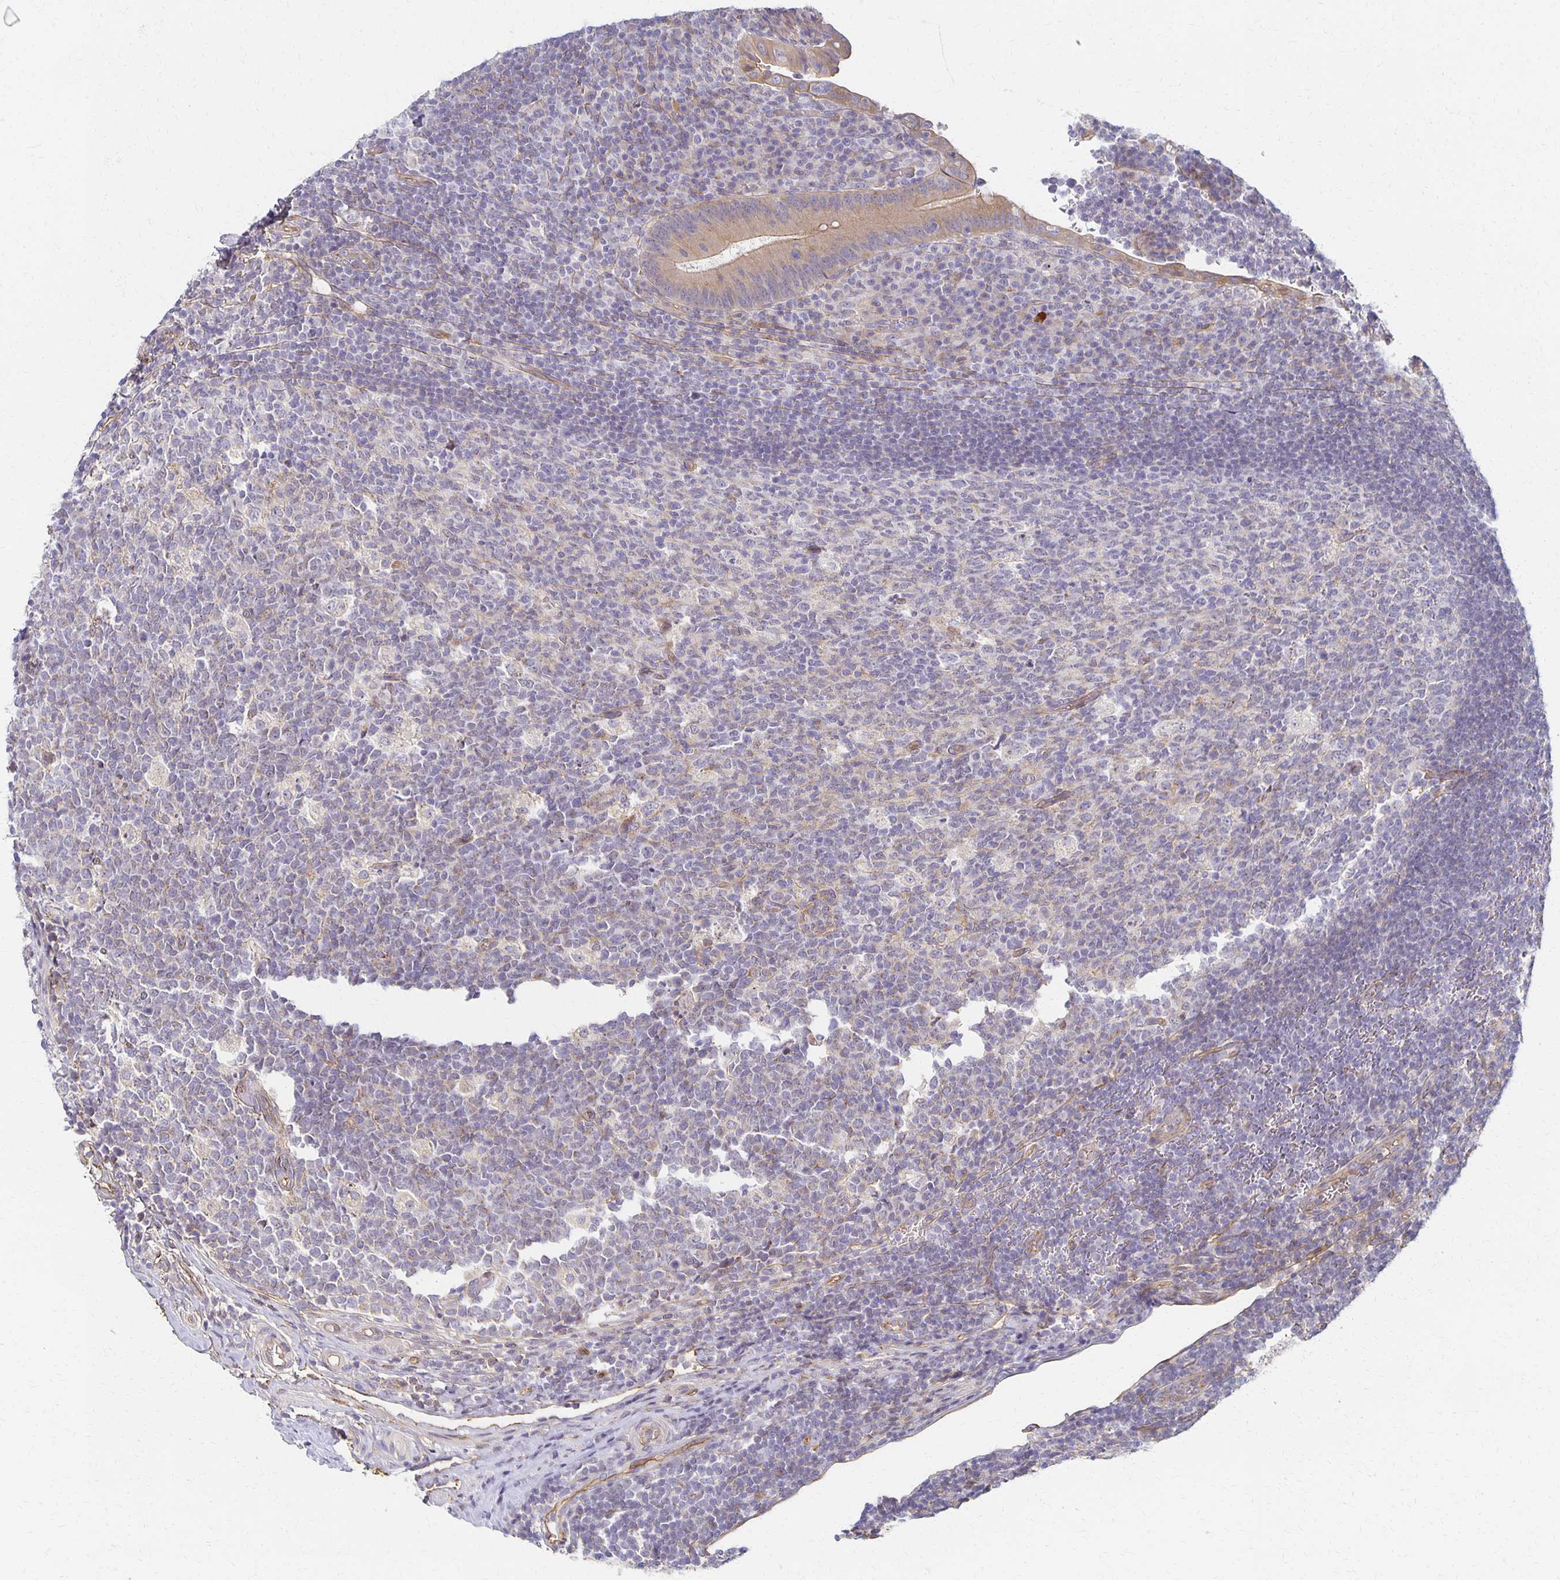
{"staining": {"intensity": "moderate", "quantity": ">75%", "location": "cytoplasmic/membranous"}, "tissue": "appendix", "cell_type": "Glandular cells", "image_type": "normal", "snomed": [{"axis": "morphology", "description": "Normal tissue, NOS"}, {"axis": "topography", "description": "Appendix"}], "caption": "A medium amount of moderate cytoplasmic/membranous staining is appreciated in about >75% of glandular cells in unremarkable appendix. (DAB (3,3'-diaminobenzidine) IHC, brown staining for protein, blue staining for nuclei).", "gene": "SORL1", "patient": {"sex": "male", "age": 18}}